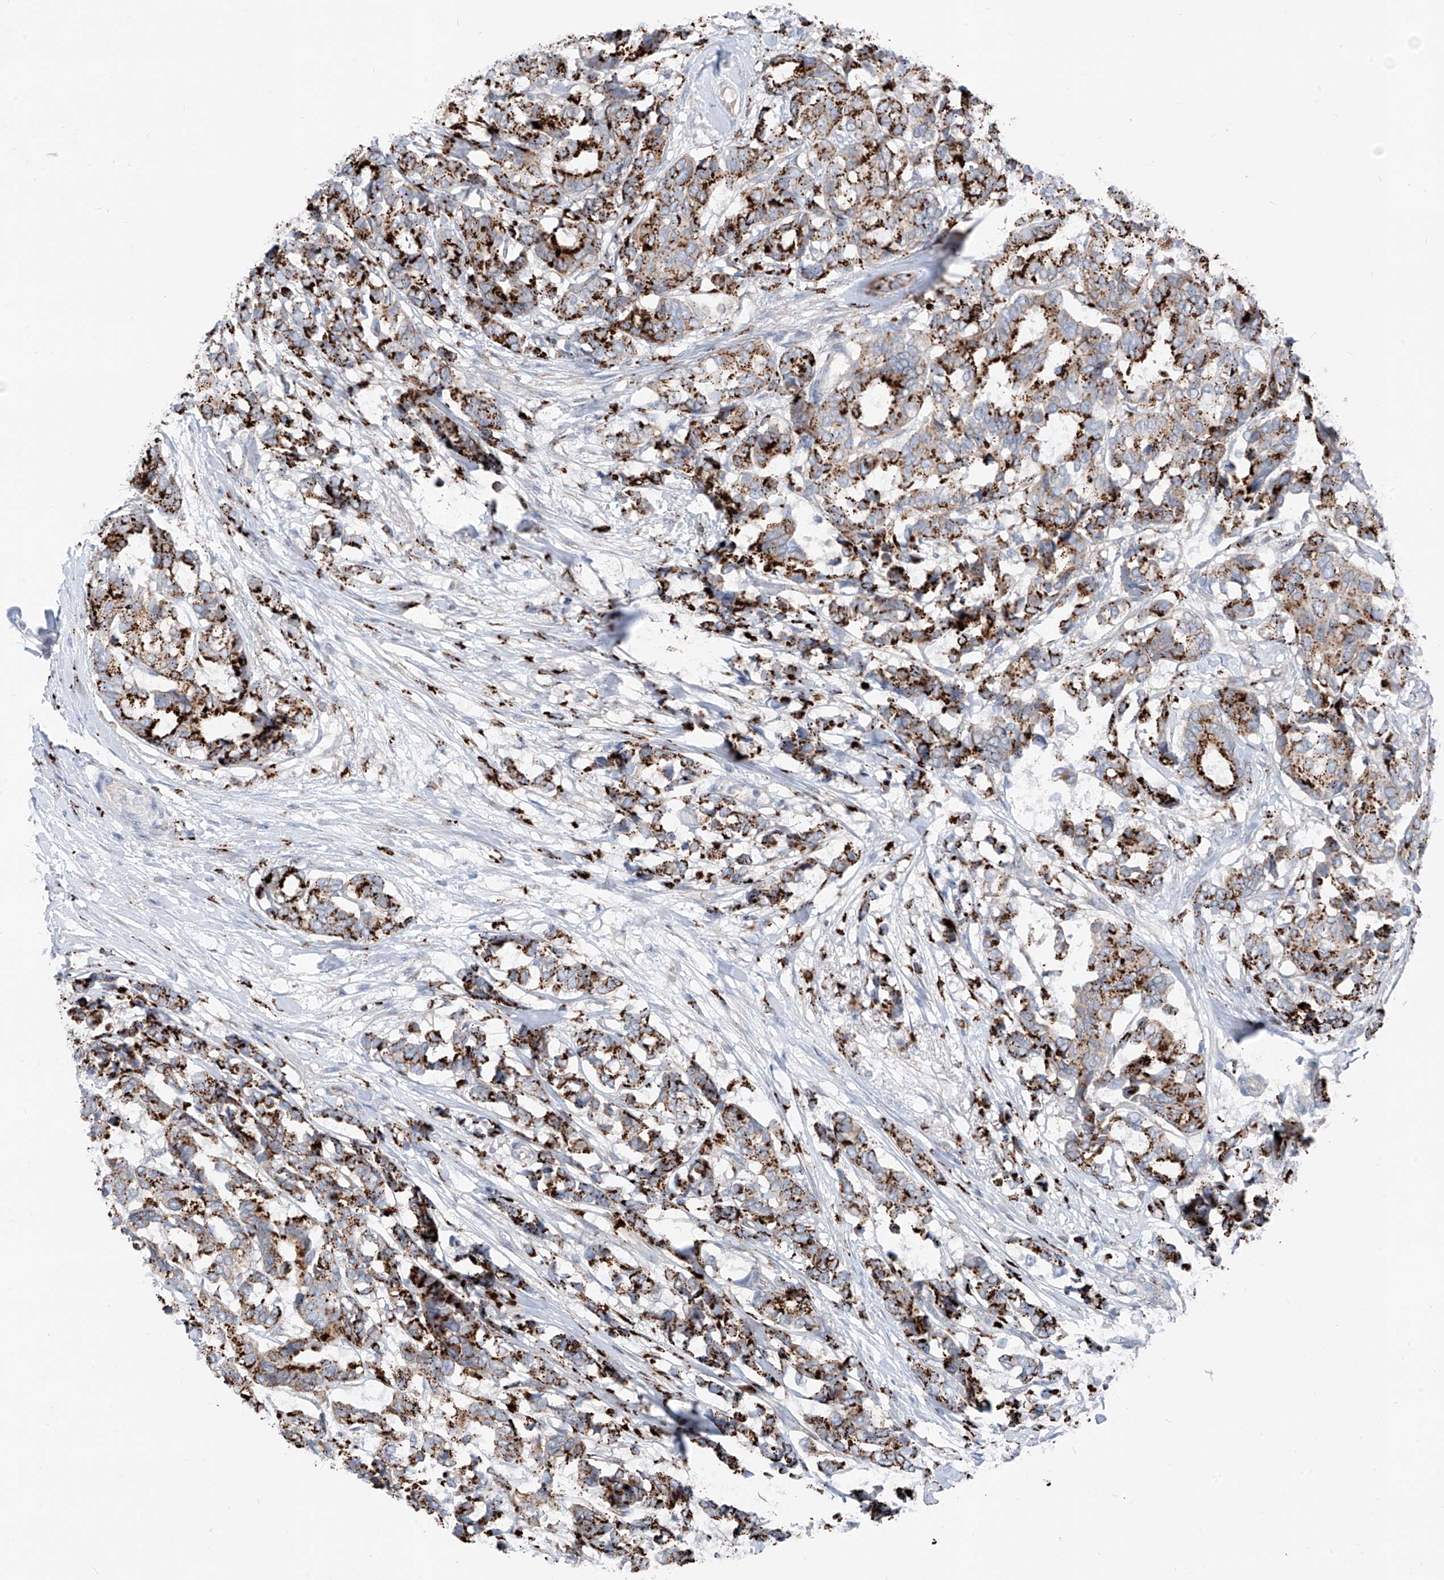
{"staining": {"intensity": "strong", "quantity": ">75%", "location": "cytoplasmic/membranous"}, "tissue": "breast cancer", "cell_type": "Tumor cells", "image_type": "cancer", "snomed": [{"axis": "morphology", "description": "Duct carcinoma"}, {"axis": "topography", "description": "Breast"}], "caption": "Protein expression analysis of human intraductal carcinoma (breast) reveals strong cytoplasmic/membranous expression in approximately >75% of tumor cells.", "gene": "GPR137C", "patient": {"sex": "female", "age": 87}}